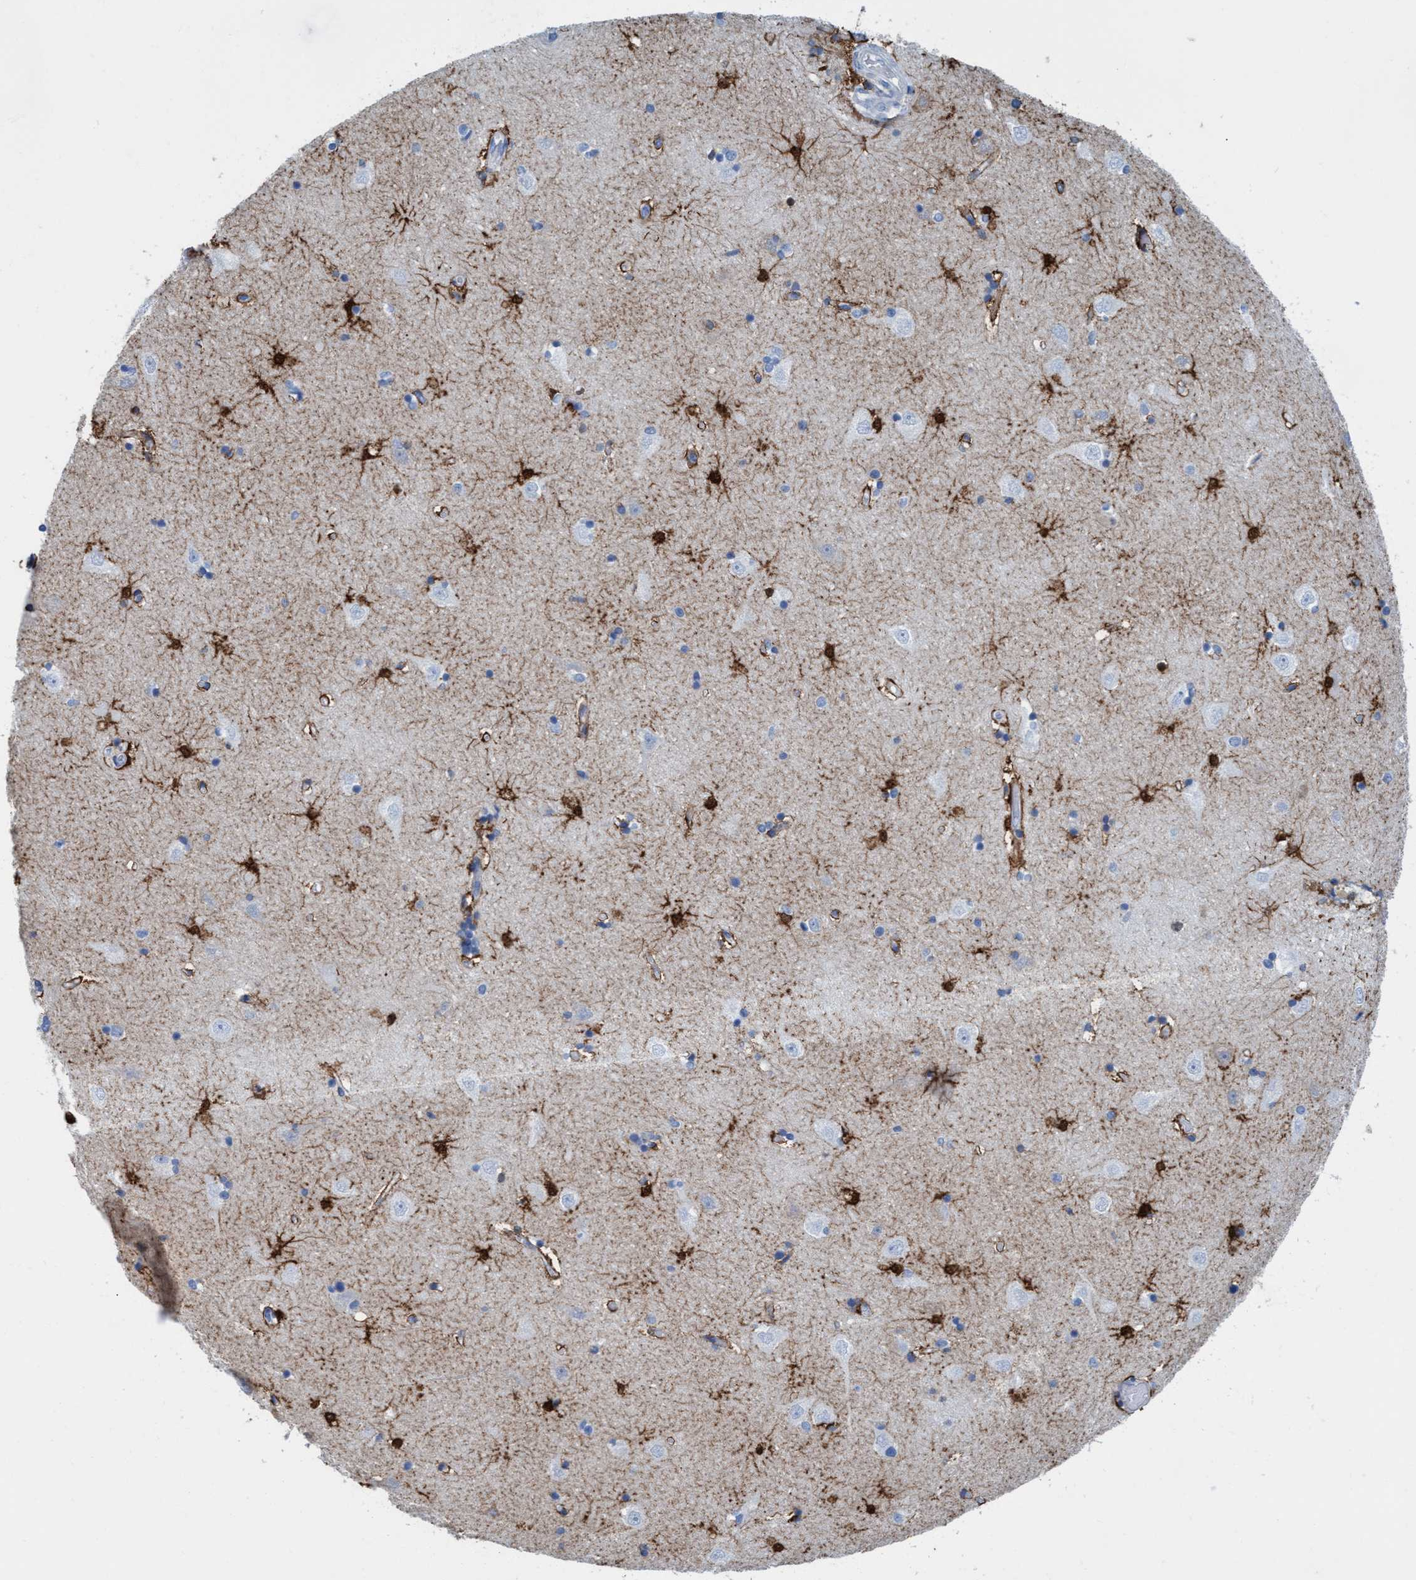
{"staining": {"intensity": "strong", "quantity": "25%-75%", "location": "cytoplasmic/membranous"}, "tissue": "hippocampus", "cell_type": "Glial cells", "image_type": "normal", "snomed": [{"axis": "morphology", "description": "Normal tissue, NOS"}, {"axis": "topography", "description": "Hippocampus"}], "caption": "IHC (DAB (3,3'-diaminobenzidine)) staining of benign hippocampus shows strong cytoplasmic/membranous protein positivity in approximately 25%-75% of glial cells. (DAB (3,3'-diaminobenzidine) IHC with brightfield microscopy, high magnification).", "gene": "EZR", "patient": {"sex": "male", "age": 45}}